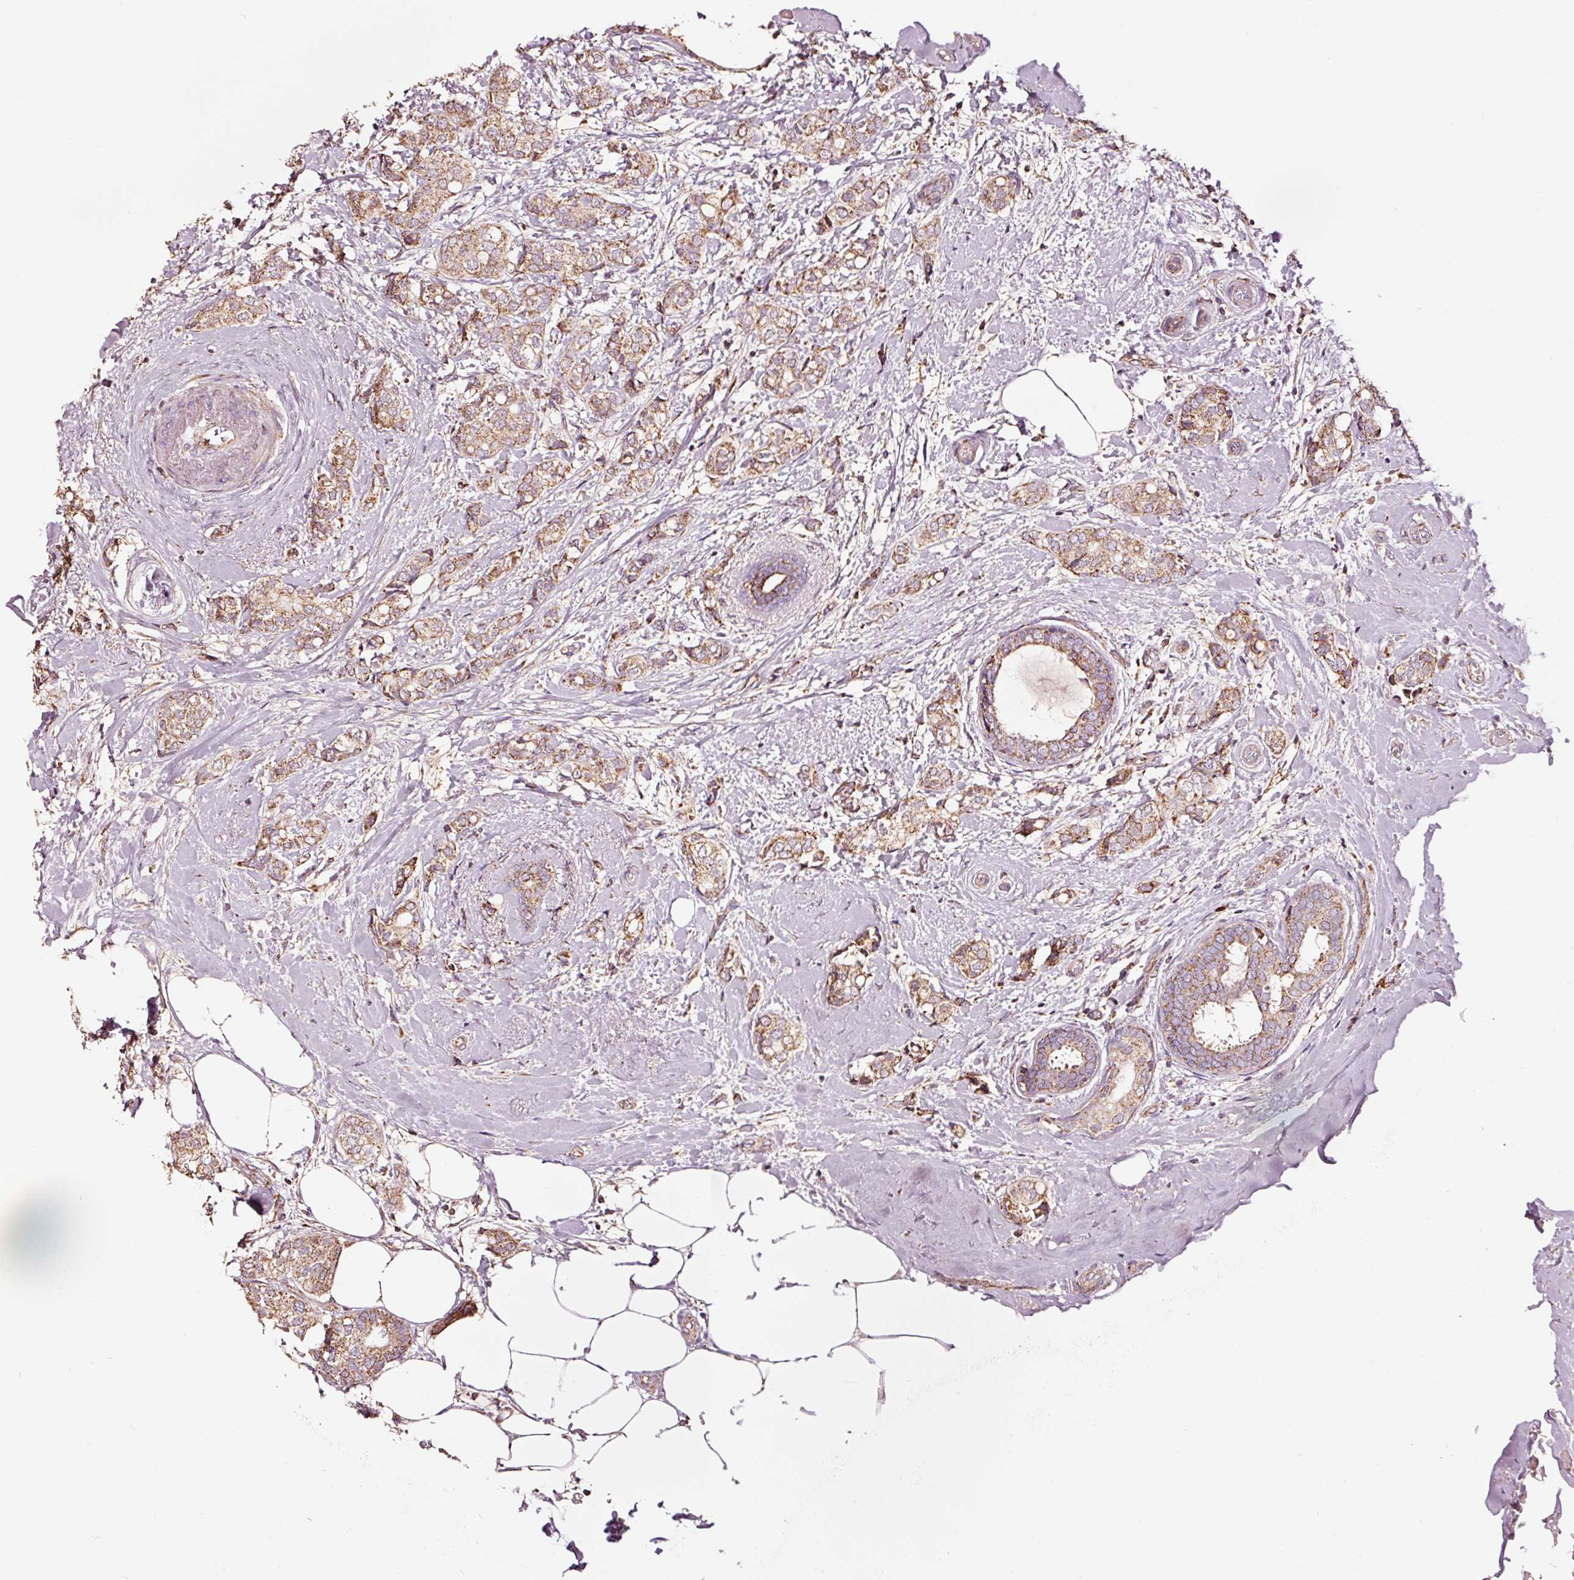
{"staining": {"intensity": "moderate", "quantity": ">75%", "location": "cytoplasmic/membranous"}, "tissue": "breast cancer", "cell_type": "Tumor cells", "image_type": "cancer", "snomed": [{"axis": "morphology", "description": "Duct carcinoma"}, {"axis": "topography", "description": "Breast"}], "caption": "This micrograph demonstrates breast cancer (invasive ductal carcinoma) stained with immunohistochemistry to label a protein in brown. The cytoplasmic/membranous of tumor cells show moderate positivity for the protein. Nuclei are counter-stained blue.", "gene": "TPM1", "patient": {"sex": "female", "age": 73}}